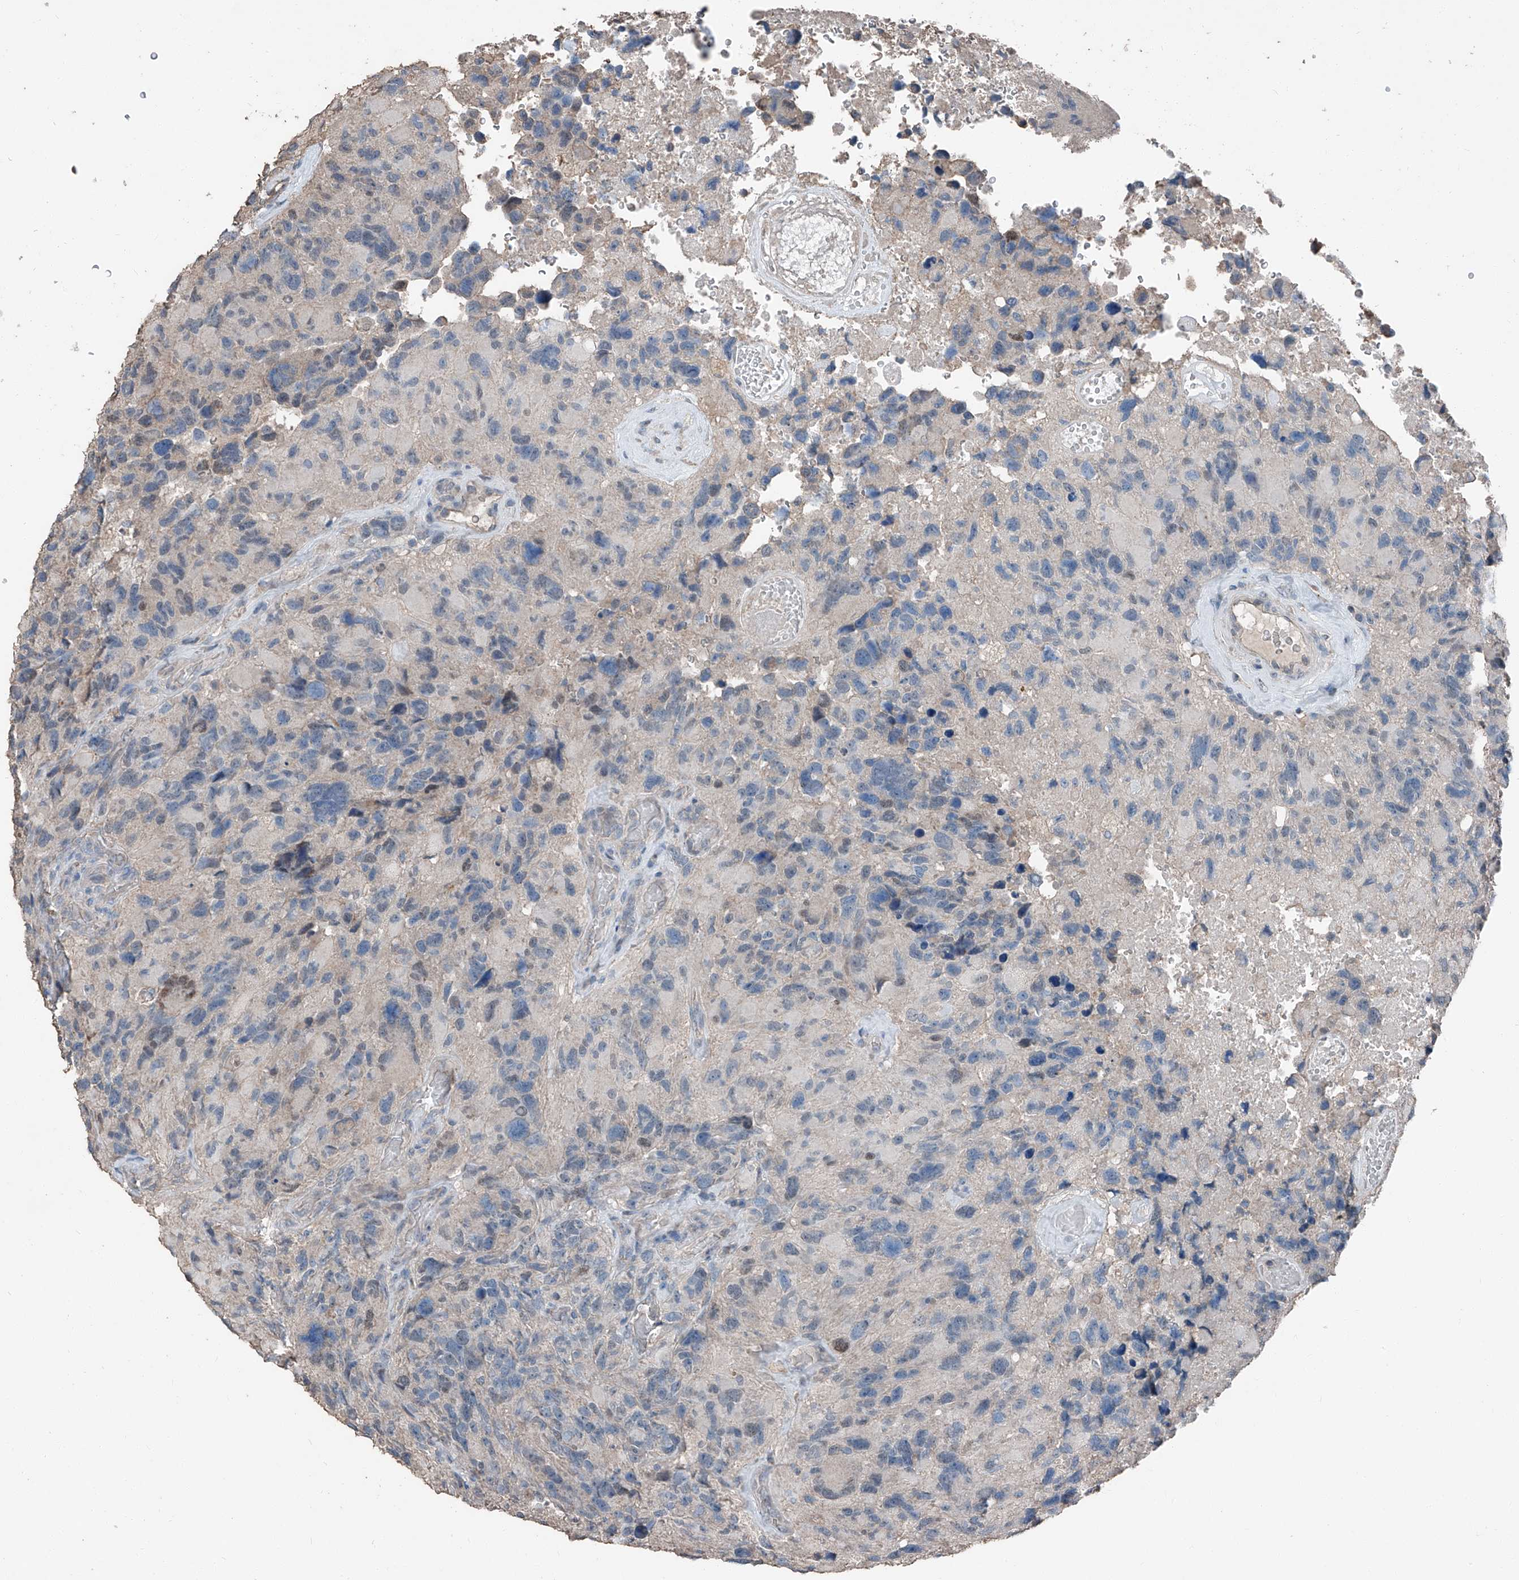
{"staining": {"intensity": "negative", "quantity": "none", "location": "none"}, "tissue": "glioma", "cell_type": "Tumor cells", "image_type": "cancer", "snomed": [{"axis": "morphology", "description": "Glioma, malignant, High grade"}, {"axis": "topography", "description": "Brain"}], "caption": "Image shows no protein staining in tumor cells of glioma tissue.", "gene": "MAMLD1", "patient": {"sex": "male", "age": 69}}